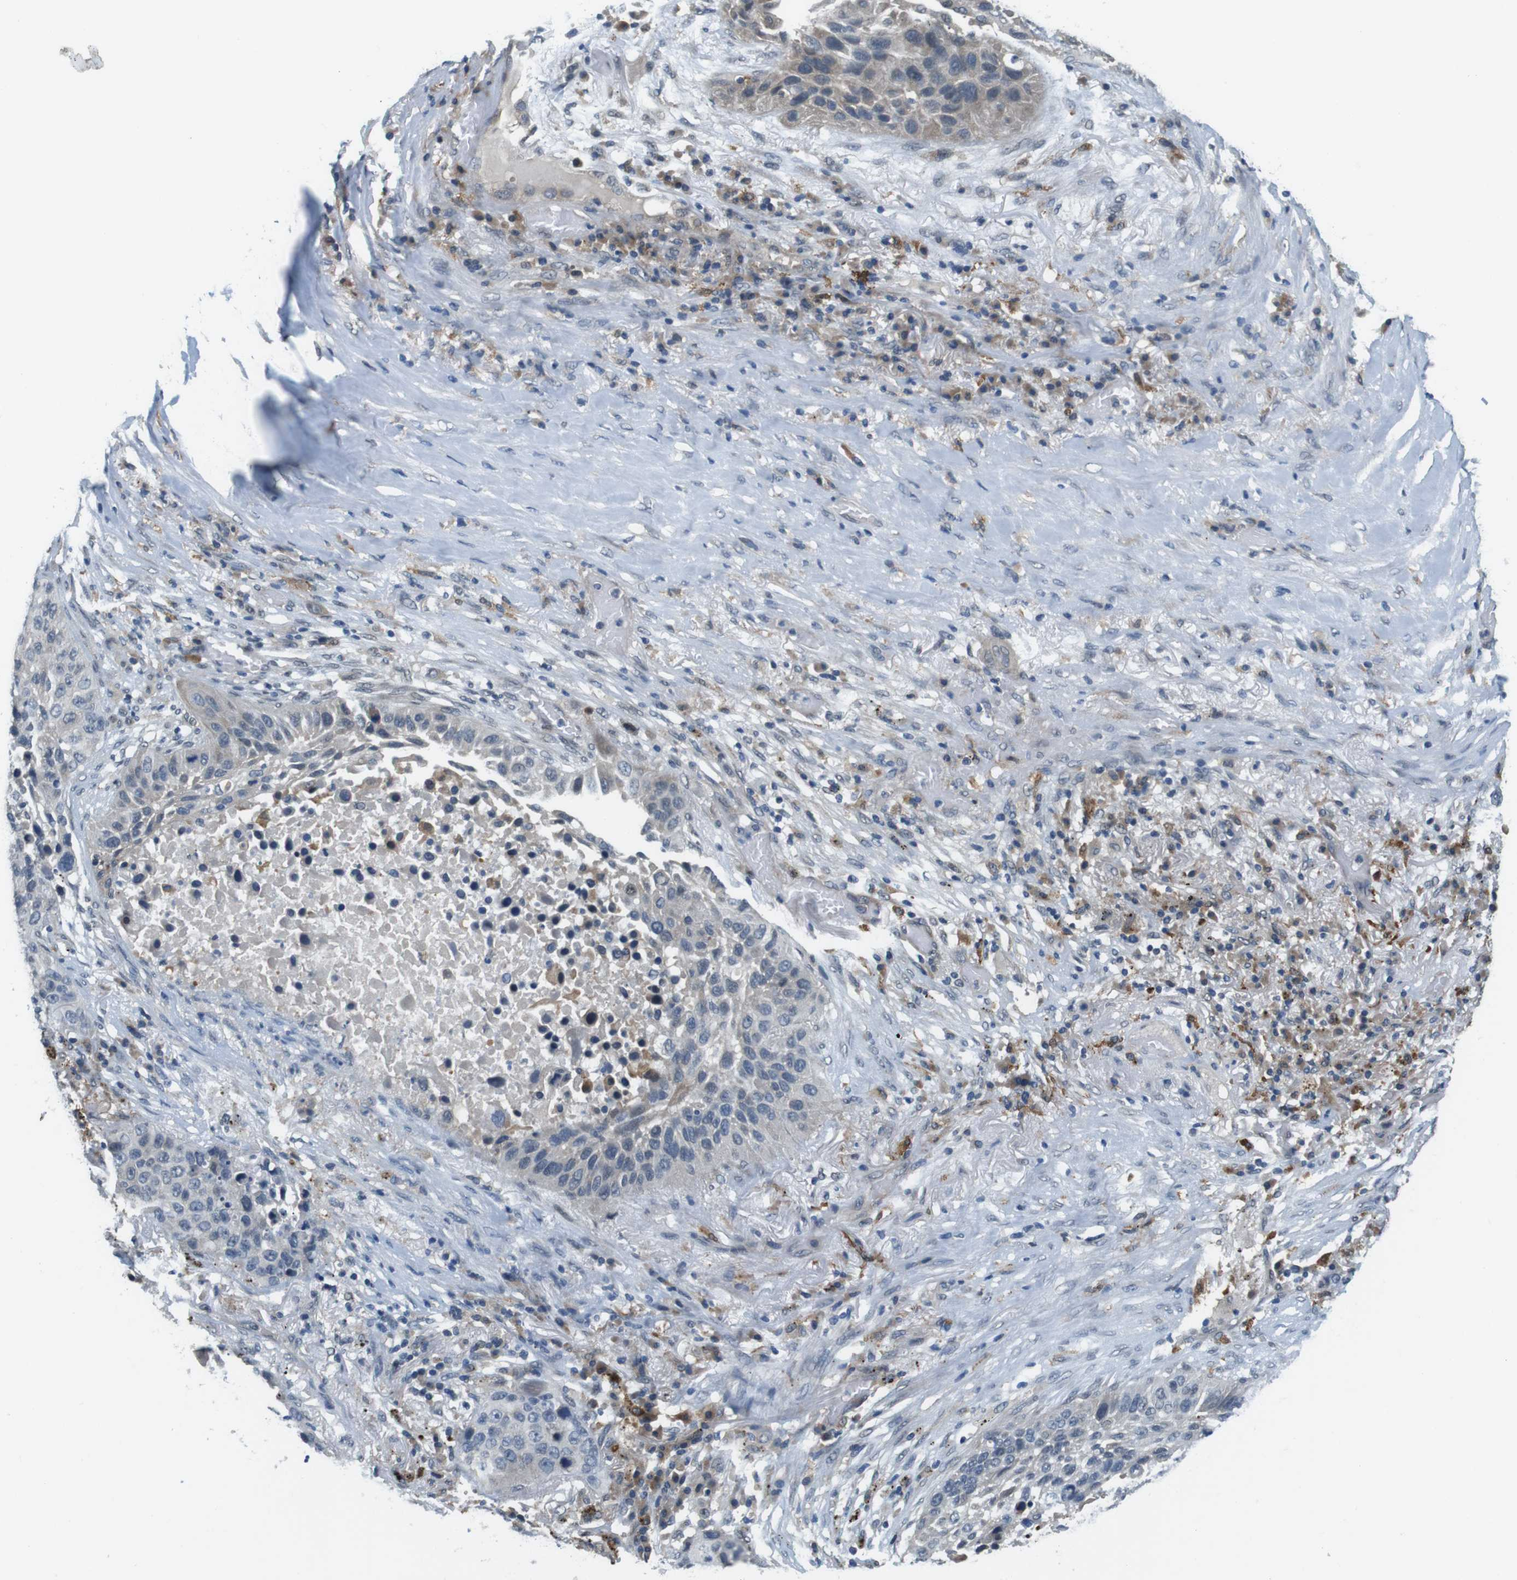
{"staining": {"intensity": "weak", "quantity": "<25%", "location": "cytoplasmic/membranous"}, "tissue": "lung cancer", "cell_type": "Tumor cells", "image_type": "cancer", "snomed": [{"axis": "morphology", "description": "Squamous cell carcinoma, NOS"}, {"axis": "topography", "description": "Lung"}], "caption": "DAB immunohistochemical staining of human lung cancer (squamous cell carcinoma) displays no significant staining in tumor cells. Nuclei are stained in blue.", "gene": "CD163L1", "patient": {"sex": "male", "age": 57}}